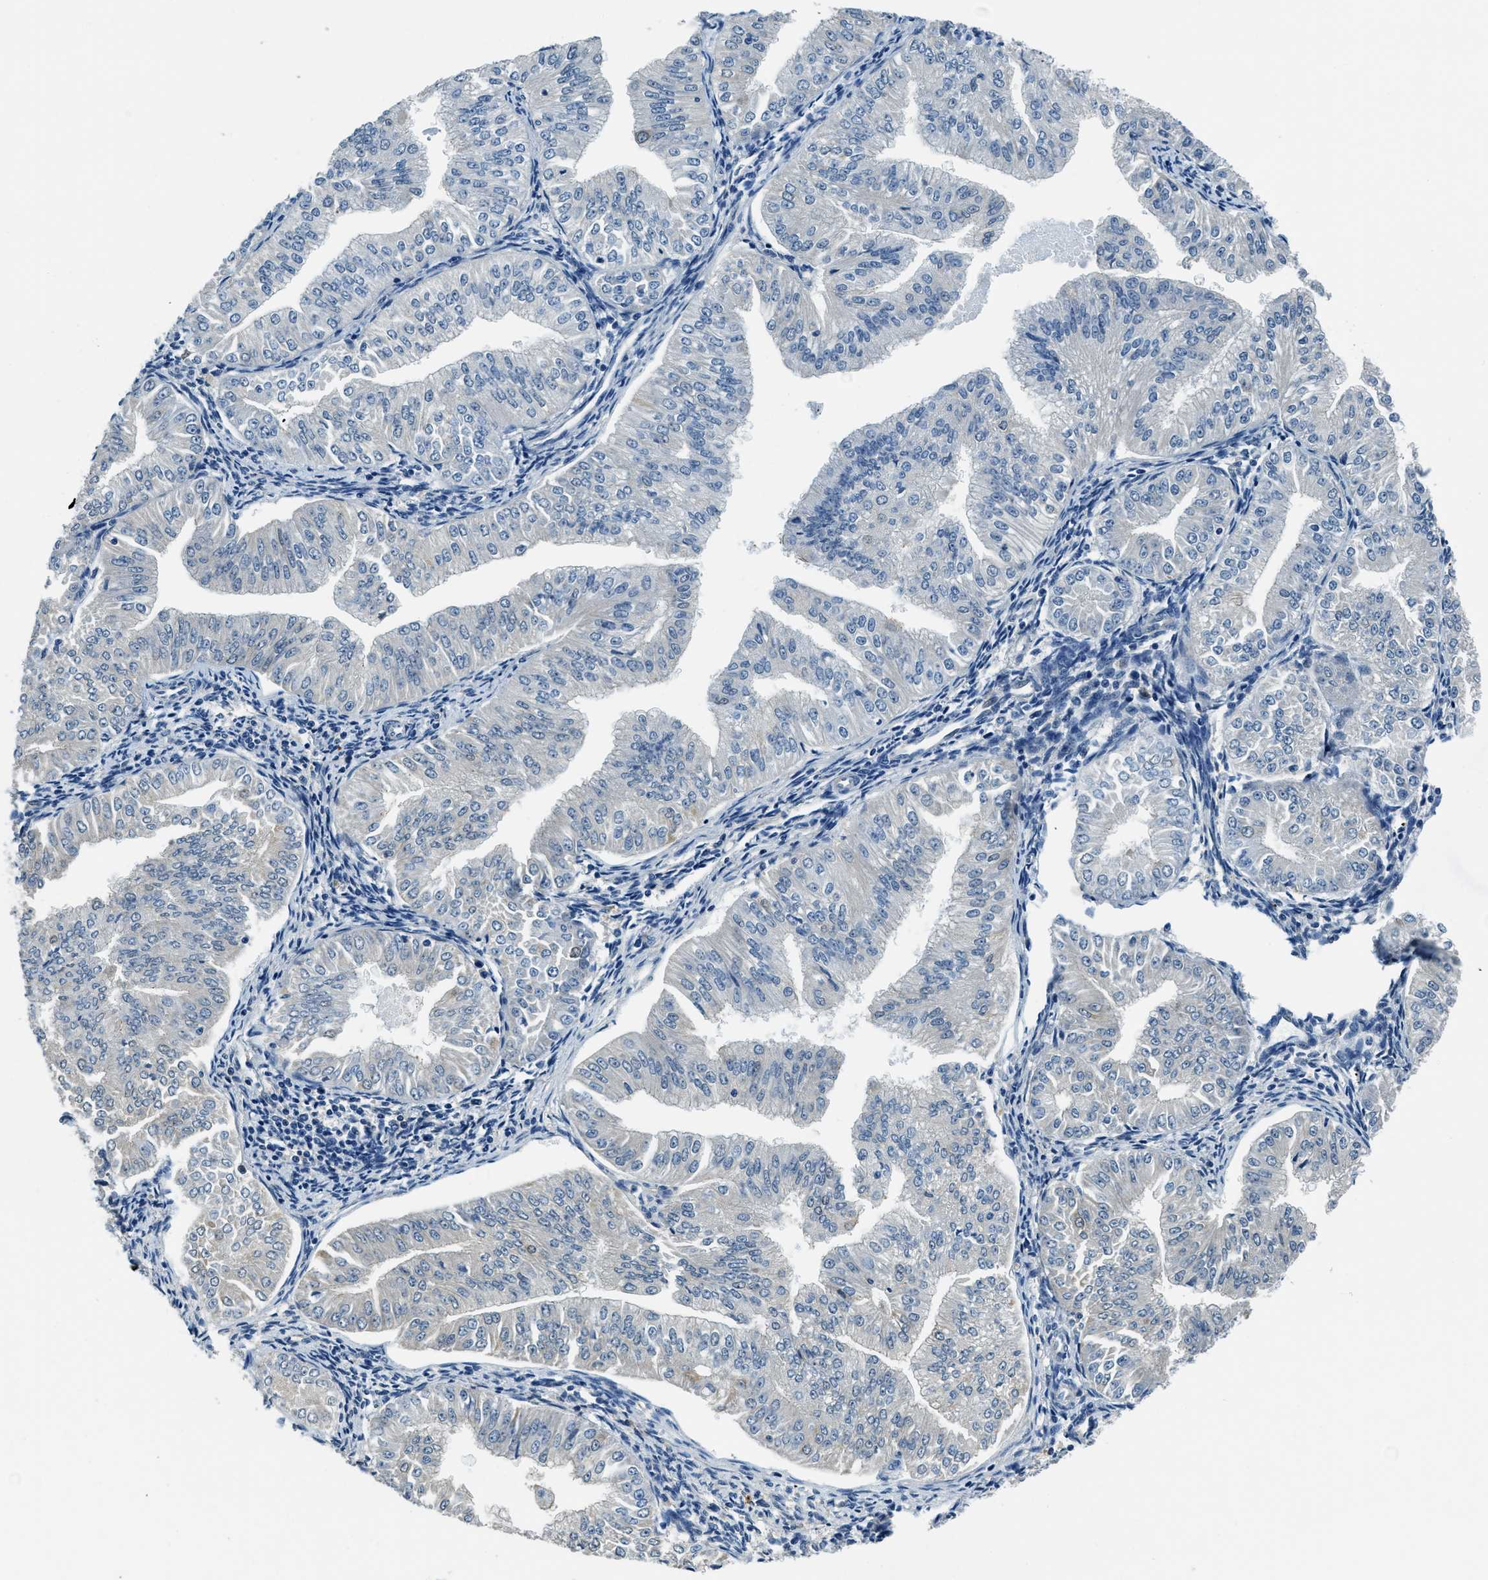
{"staining": {"intensity": "negative", "quantity": "none", "location": "none"}, "tissue": "endometrial cancer", "cell_type": "Tumor cells", "image_type": "cancer", "snomed": [{"axis": "morphology", "description": "Normal tissue, NOS"}, {"axis": "morphology", "description": "Adenocarcinoma, NOS"}, {"axis": "topography", "description": "Endometrium"}], "caption": "There is no significant positivity in tumor cells of endometrial cancer (adenocarcinoma).", "gene": "TMEM186", "patient": {"sex": "female", "age": 53}}